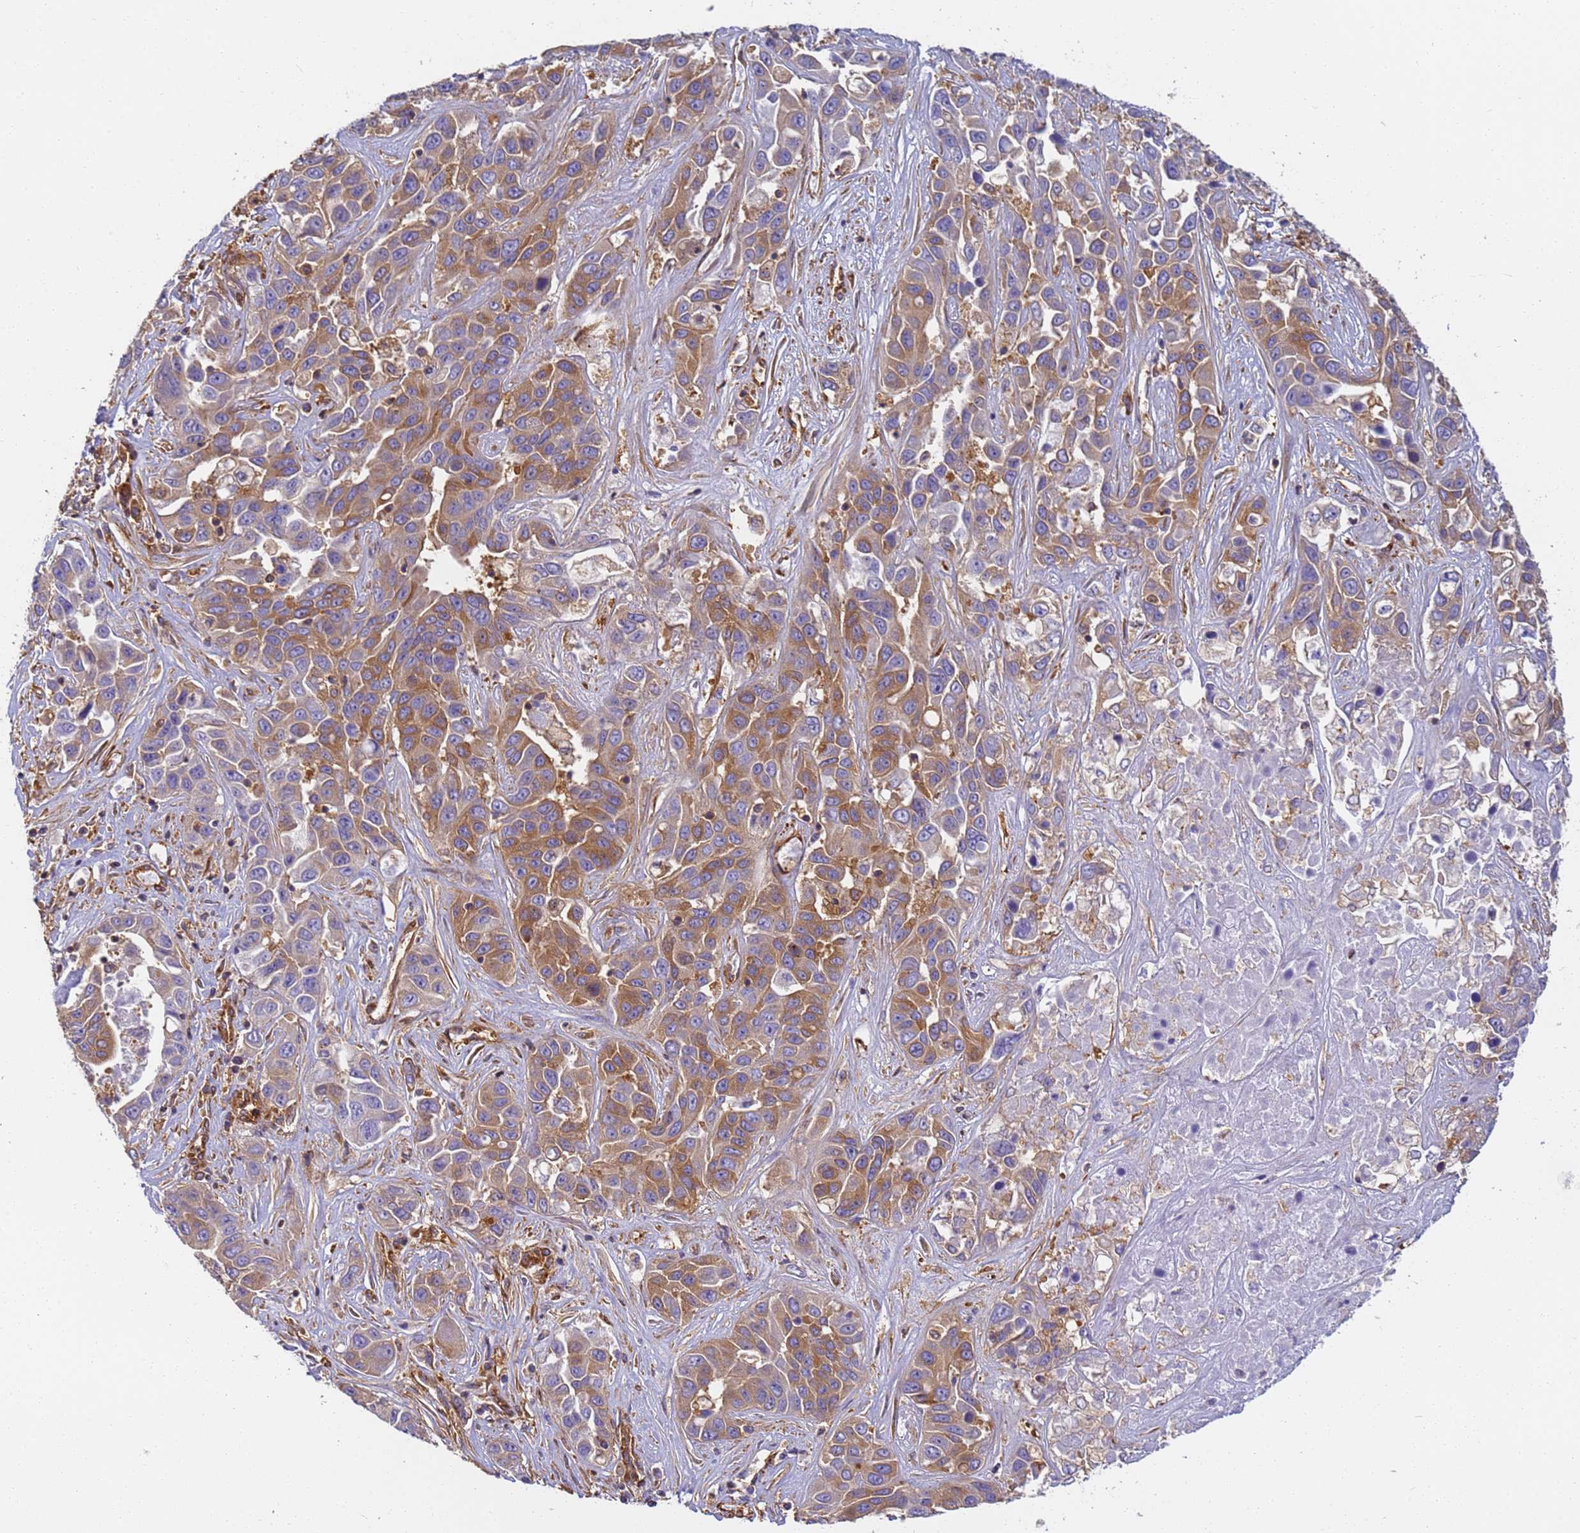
{"staining": {"intensity": "moderate", "quantity": ">75%", "location": "cytoplasmic/membranous"}, "tissue": "liver cancer", "cell_type": "Tumor cells", "image_type": "cancer", "snomed": [{"axis": "morphology", "description": "Cholangiocarcinoma"}, {"axis": "topography", "description": "Liver"}], "caption": "Immunohistochemistry of human liver cancer (cholangiocarcinoma) shows medium levels of moderate cytoplasmic/membranous positivity in about >75% of tumor cells.", "gene": "DYNC1I2", "patient": {"sex": "female", "age": 52}}